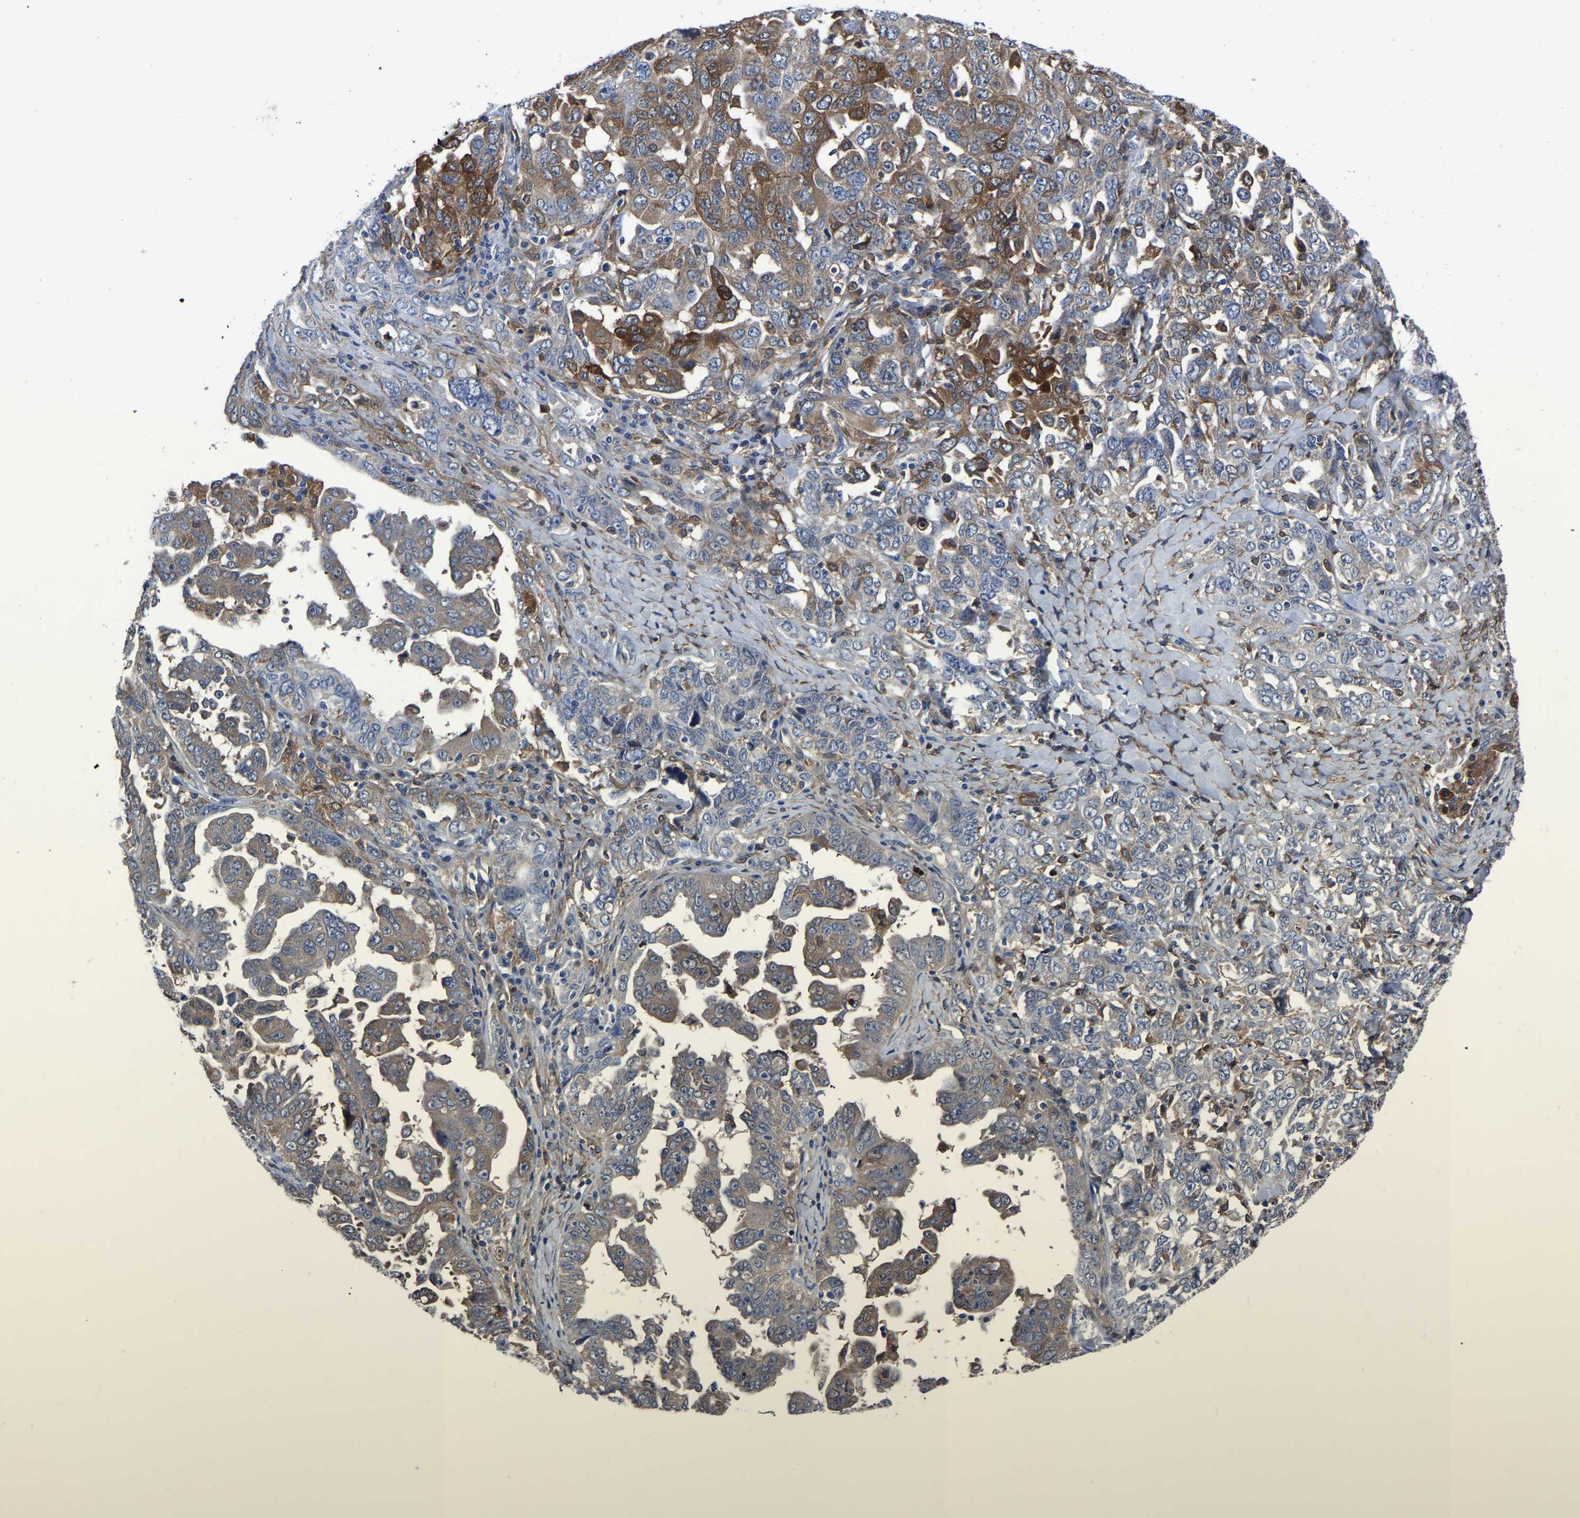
{"staining": {"intensity": "moderate", "quantity": "25%-75%", "location": "cytoplasmic/membranous"}, "tissue": "ovarian cancer", "cell_type": "Tumor cells", "image_type": "cancer", "snomed": [{"axis": "morphology", "description": "Carcinoma, endometroid"}, {"axis": "topography", "description": "Ovary"}], "caption": "DAB immunohistochemical staining of ovarian endometroid carcinoma shows moderate cytoplasmic/membranous protein positivity in approximately 25%-75% of tumor cells. (DAB IHC with brightfield microscopy, high magnification).", "gene": "ATG2B", "patient": {"sex": "female", "age": 62}}